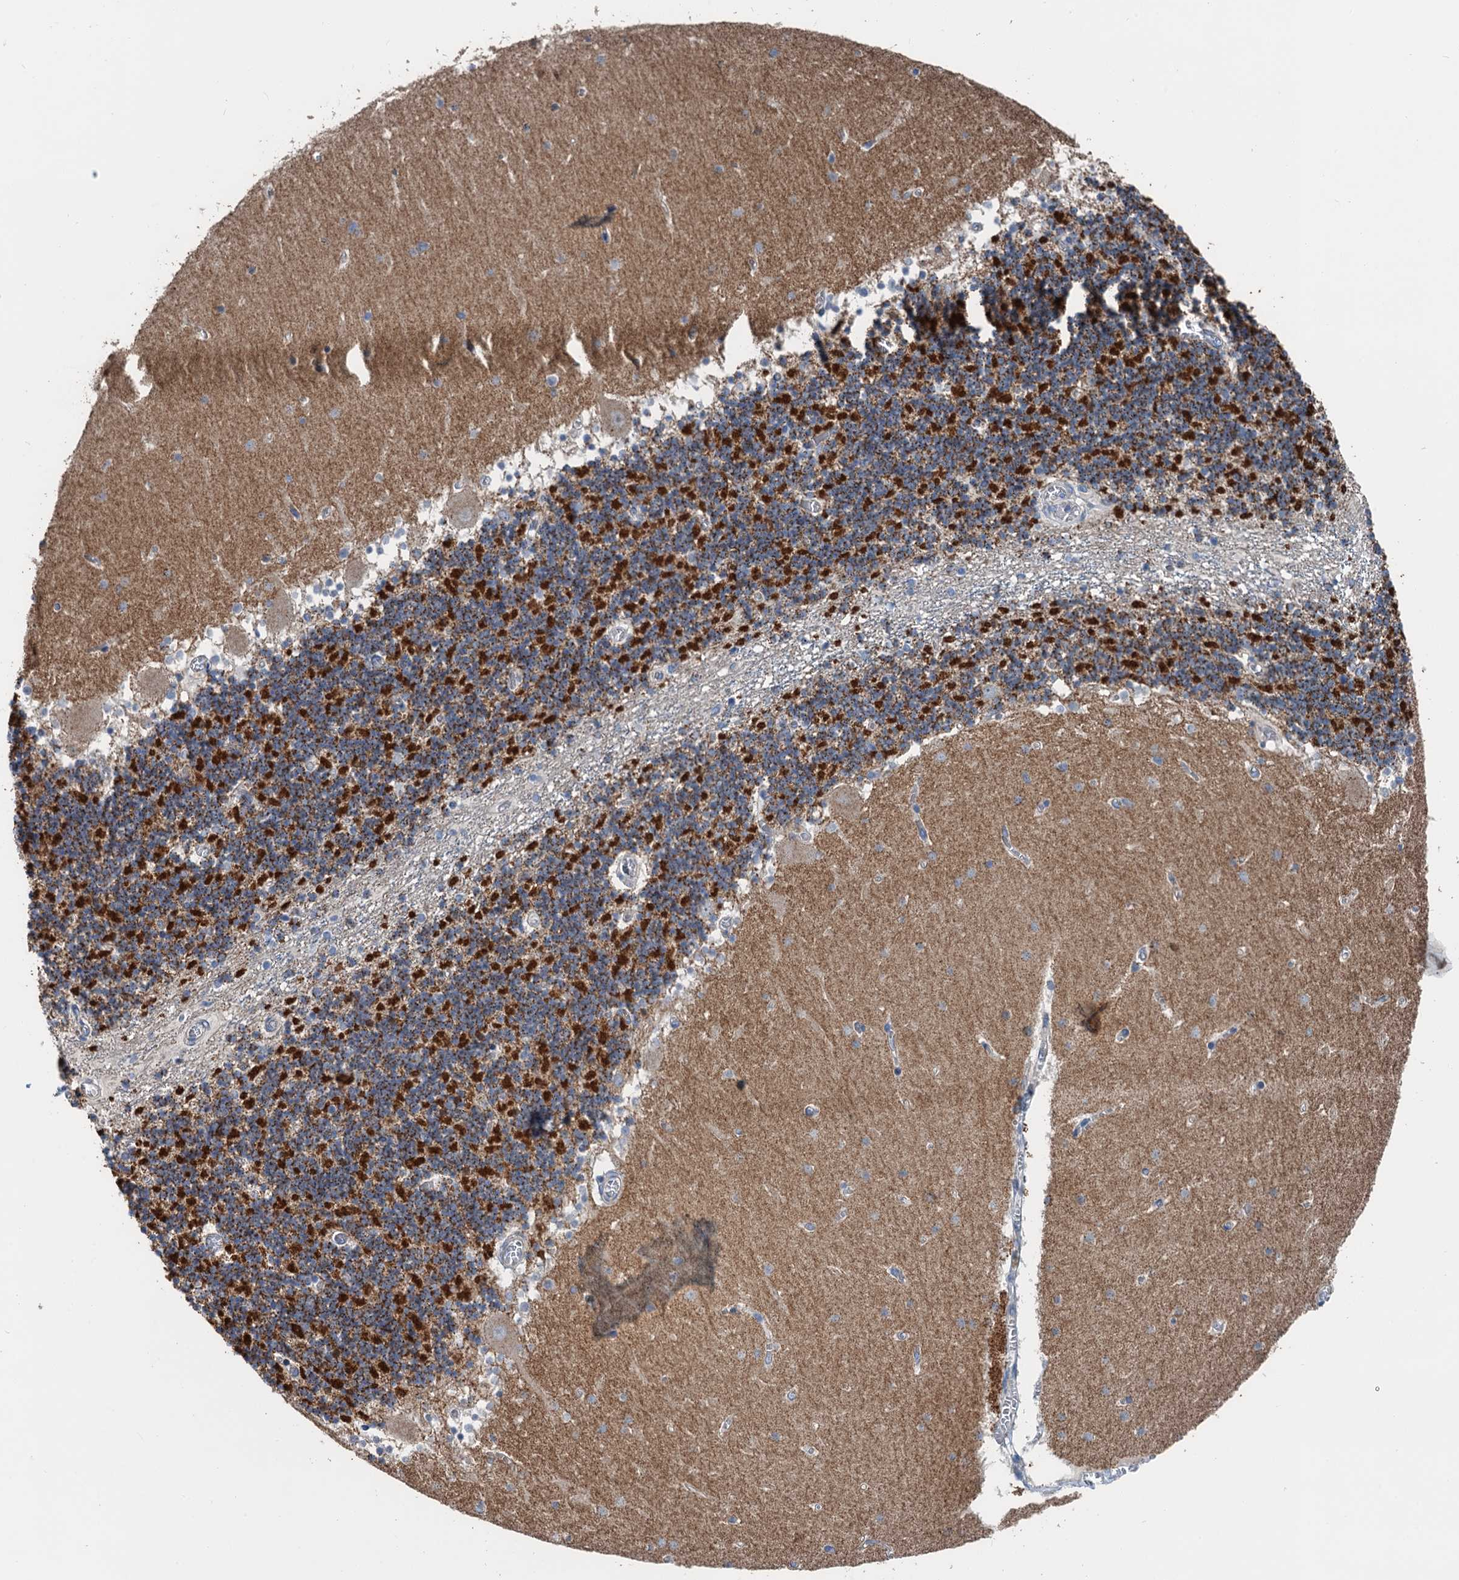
{"staining": {"intensity": "strong", "quantity": "25%-75%", "location": "cytoplasmic/membranous"}, "tissue": "cerebellum", "cell_type": "Cells in granular layer", "image_type": "normal", "snomed": [{"axis": "morphology", "description": "Normal tissue, NOS"}, {"axis": "topography", "description": "Cerebellum"}], "caption": "Immunohistochemical staining of benign human cerebellum reveals strong cytoplasmic/membranous protein expression in about 25%-75% of cells in granular layer.", "gene": "ANKRD26", "patient": {"sex": "female", "age": 28}}